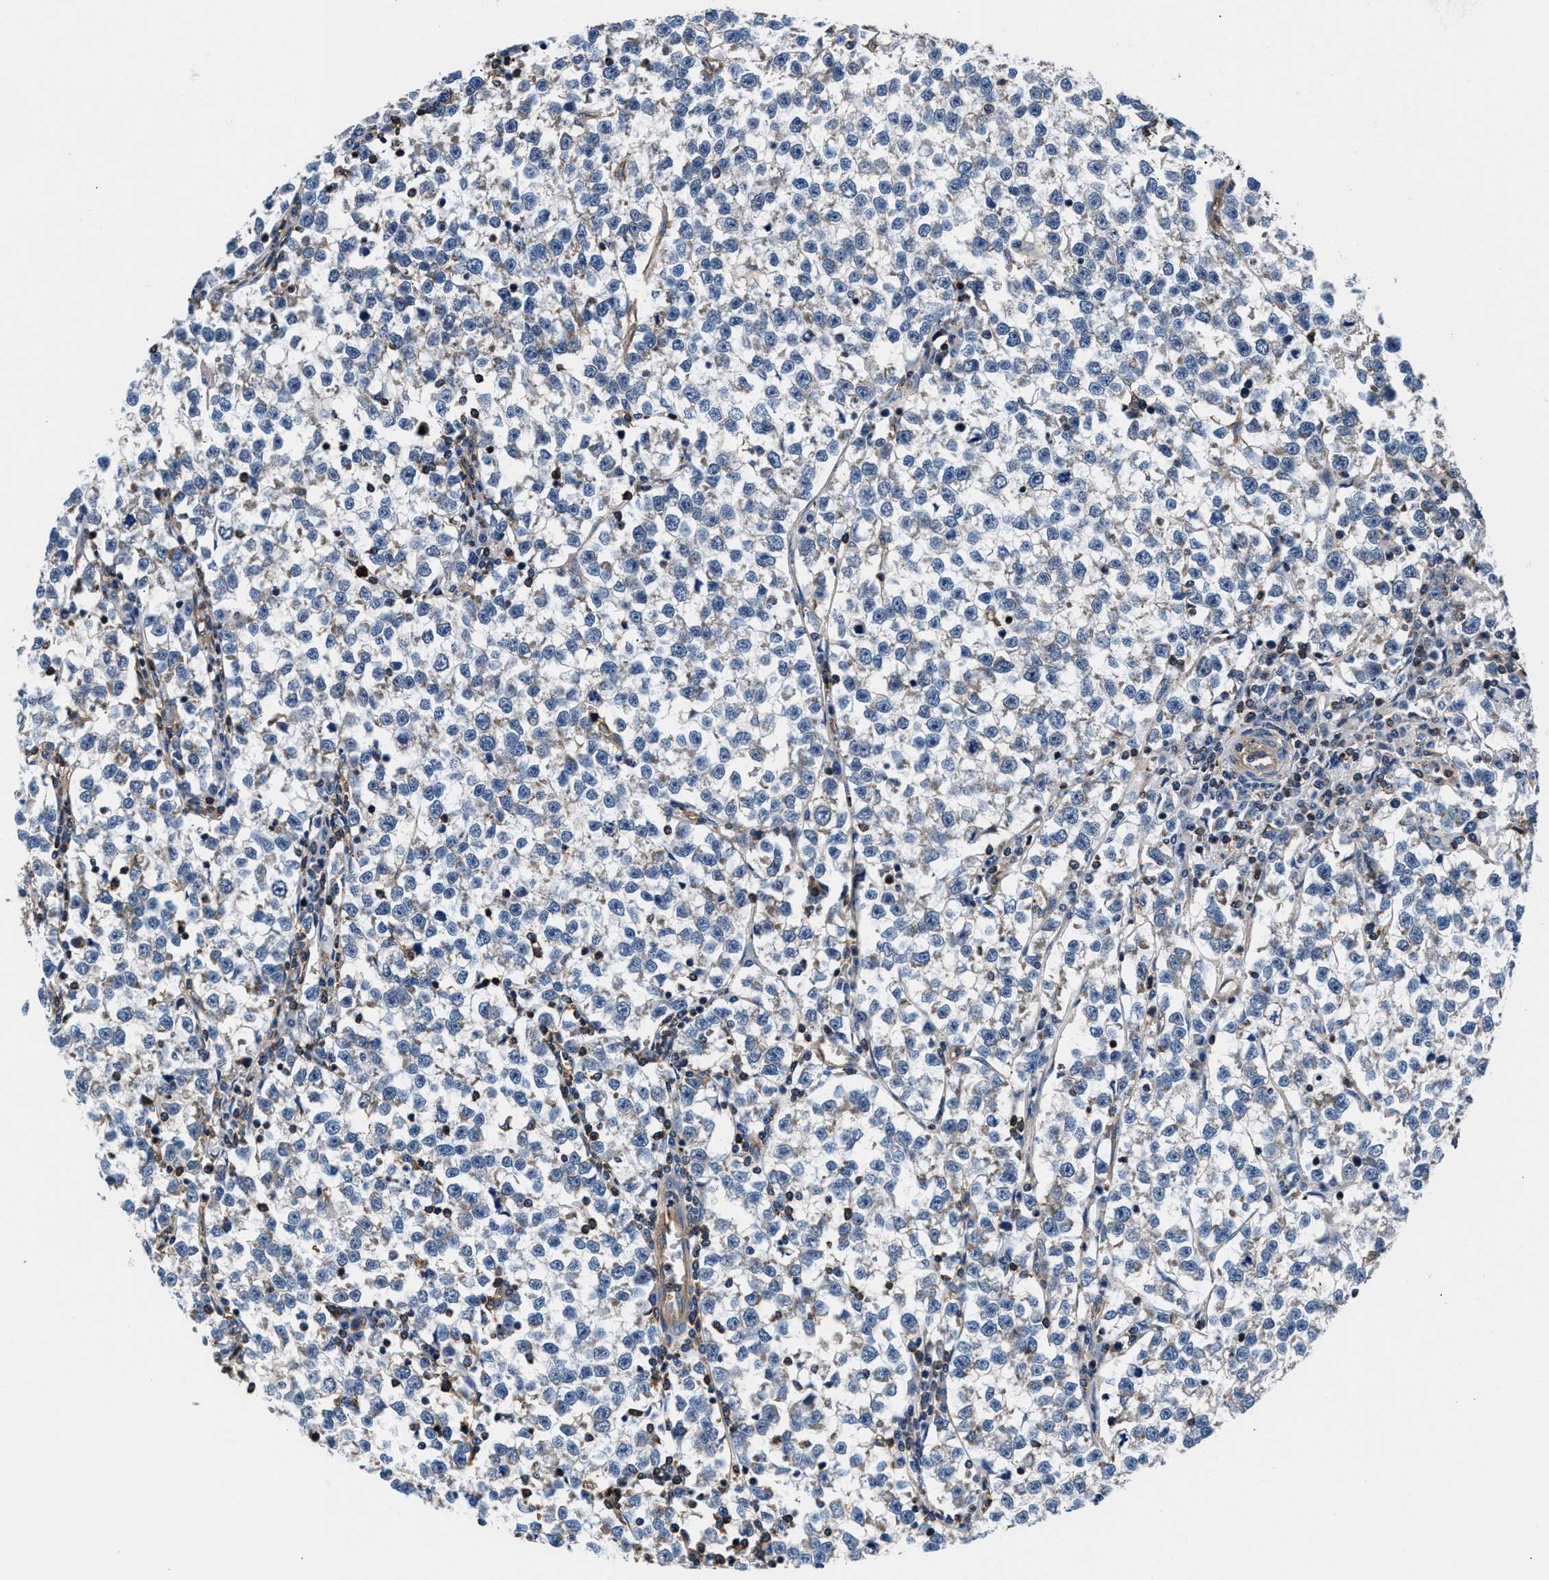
{"staining": {"intensity": "weak", "quantity": ">75%", "location": "cytoplasmic/membranous"}, "tissue": "testis cancer", "cell_type": "Tumor cells", "image_type": "cancer", "snomed": [{"axis": "morphology", "description": "Normal tissue, NOS"}, {"axis": "morphology", "description": "Seminoma, NOS"}, {"axis": "topography", "description": "Testis"}], "caption": "Immunohistochemistry photomicrograph of testis cancer stained for a protein (brown), which demonstrates low levels of weak cytoplasmic/membranous positivity in about >75% of tumor cells.", "gene": "NKTR", "patient": {"sex": "male", "age": 43}}